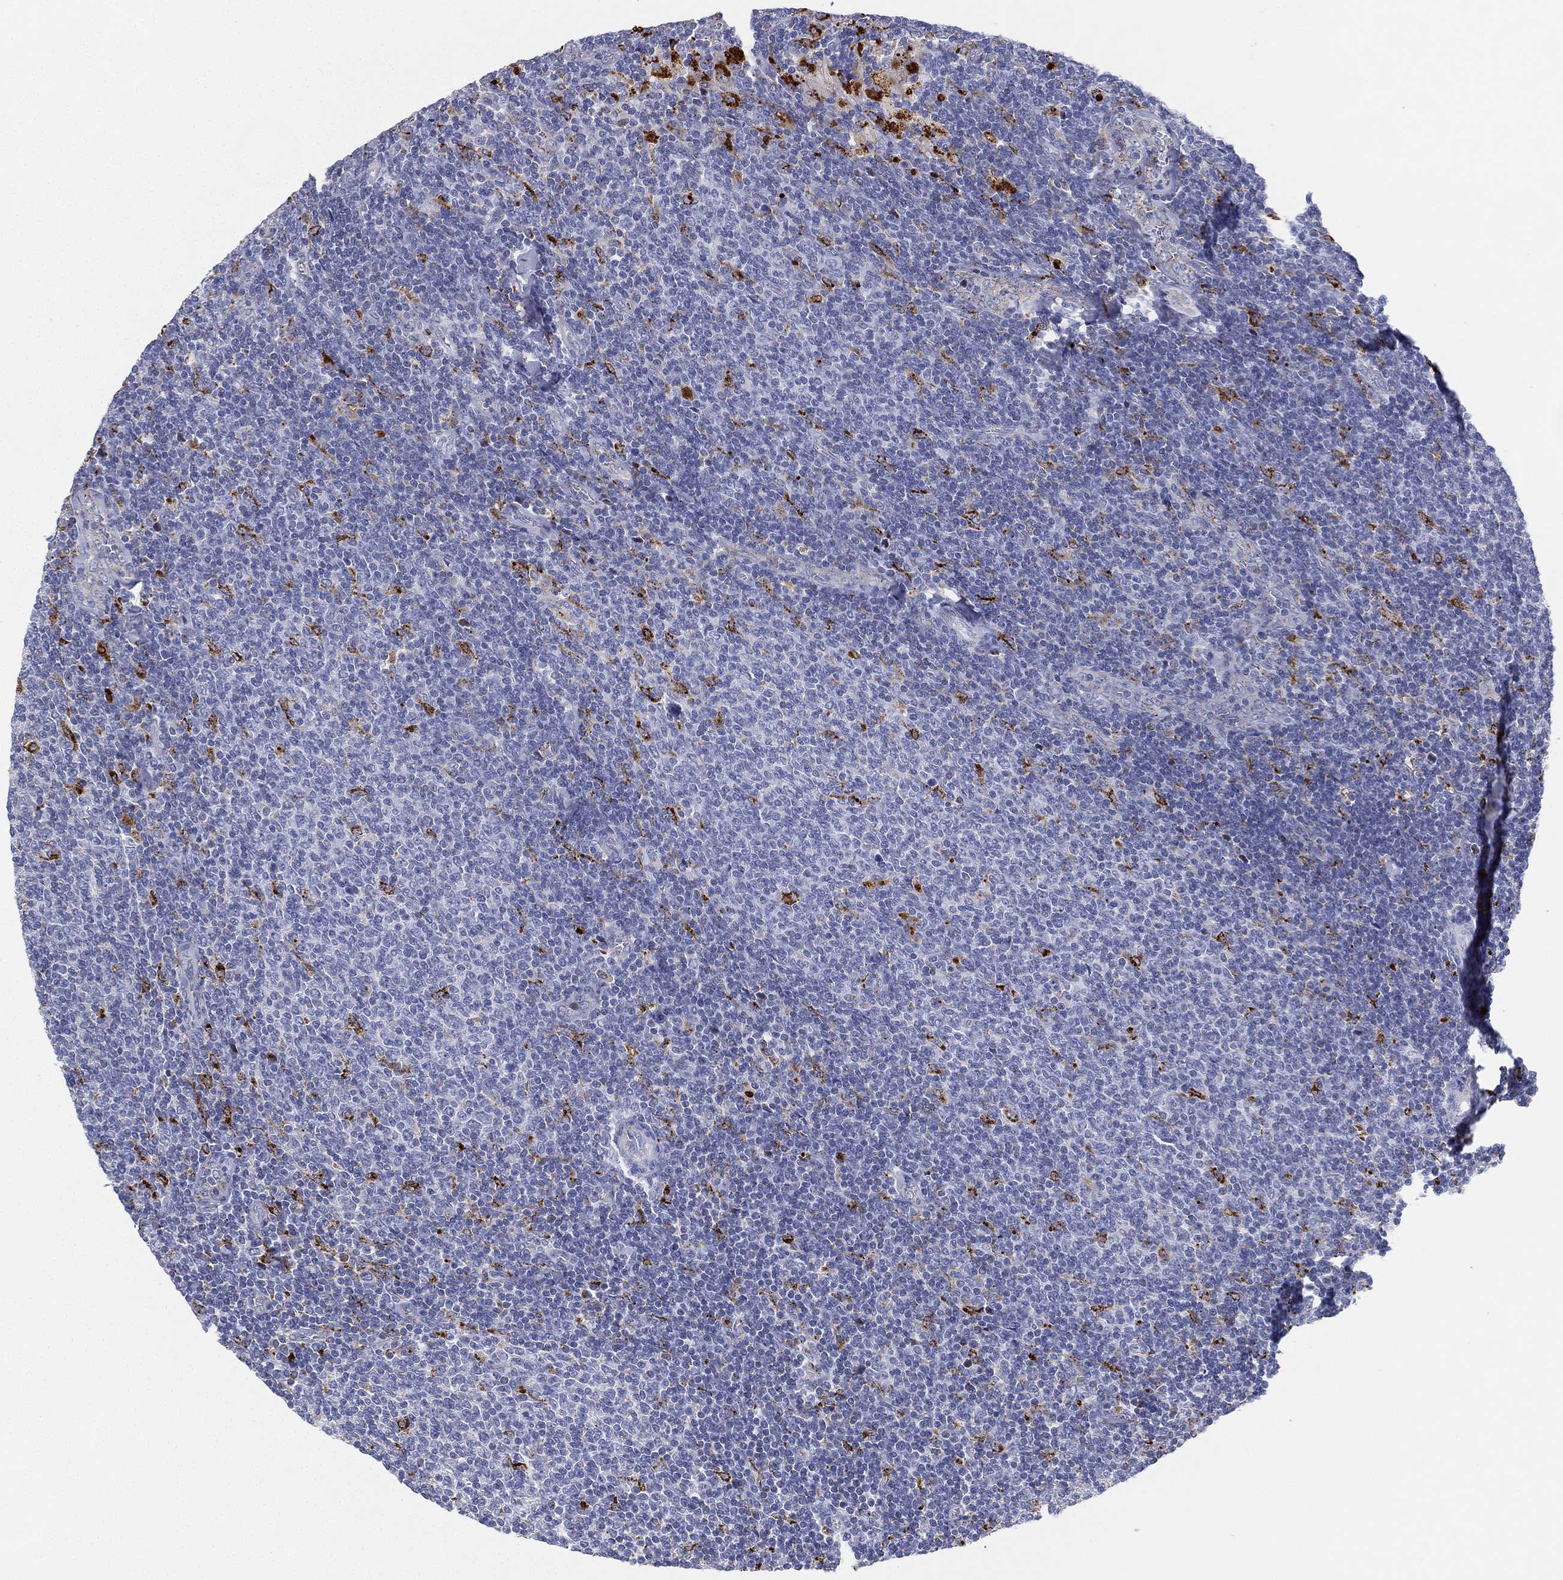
{"staining": {"intensity": "negative", "quantity": "none", "location": "none"}, "tissue": "lymphoma", "cell_type": "Tumor cells", "image_type": "cancer", "snomed": [{"axis": "morphology", "description": "Malignant lymphoma, non-Hodgkin's type, Low grade"}, {"axis": "topography", "description": "Lymph node"}], "caption": "The image reveals no staining of tumor cells in low-grade malignant lymphoma, non-Hodgkin's type.", "gene": "NPC2", "patient": {"sex": "male", "age": 52}}